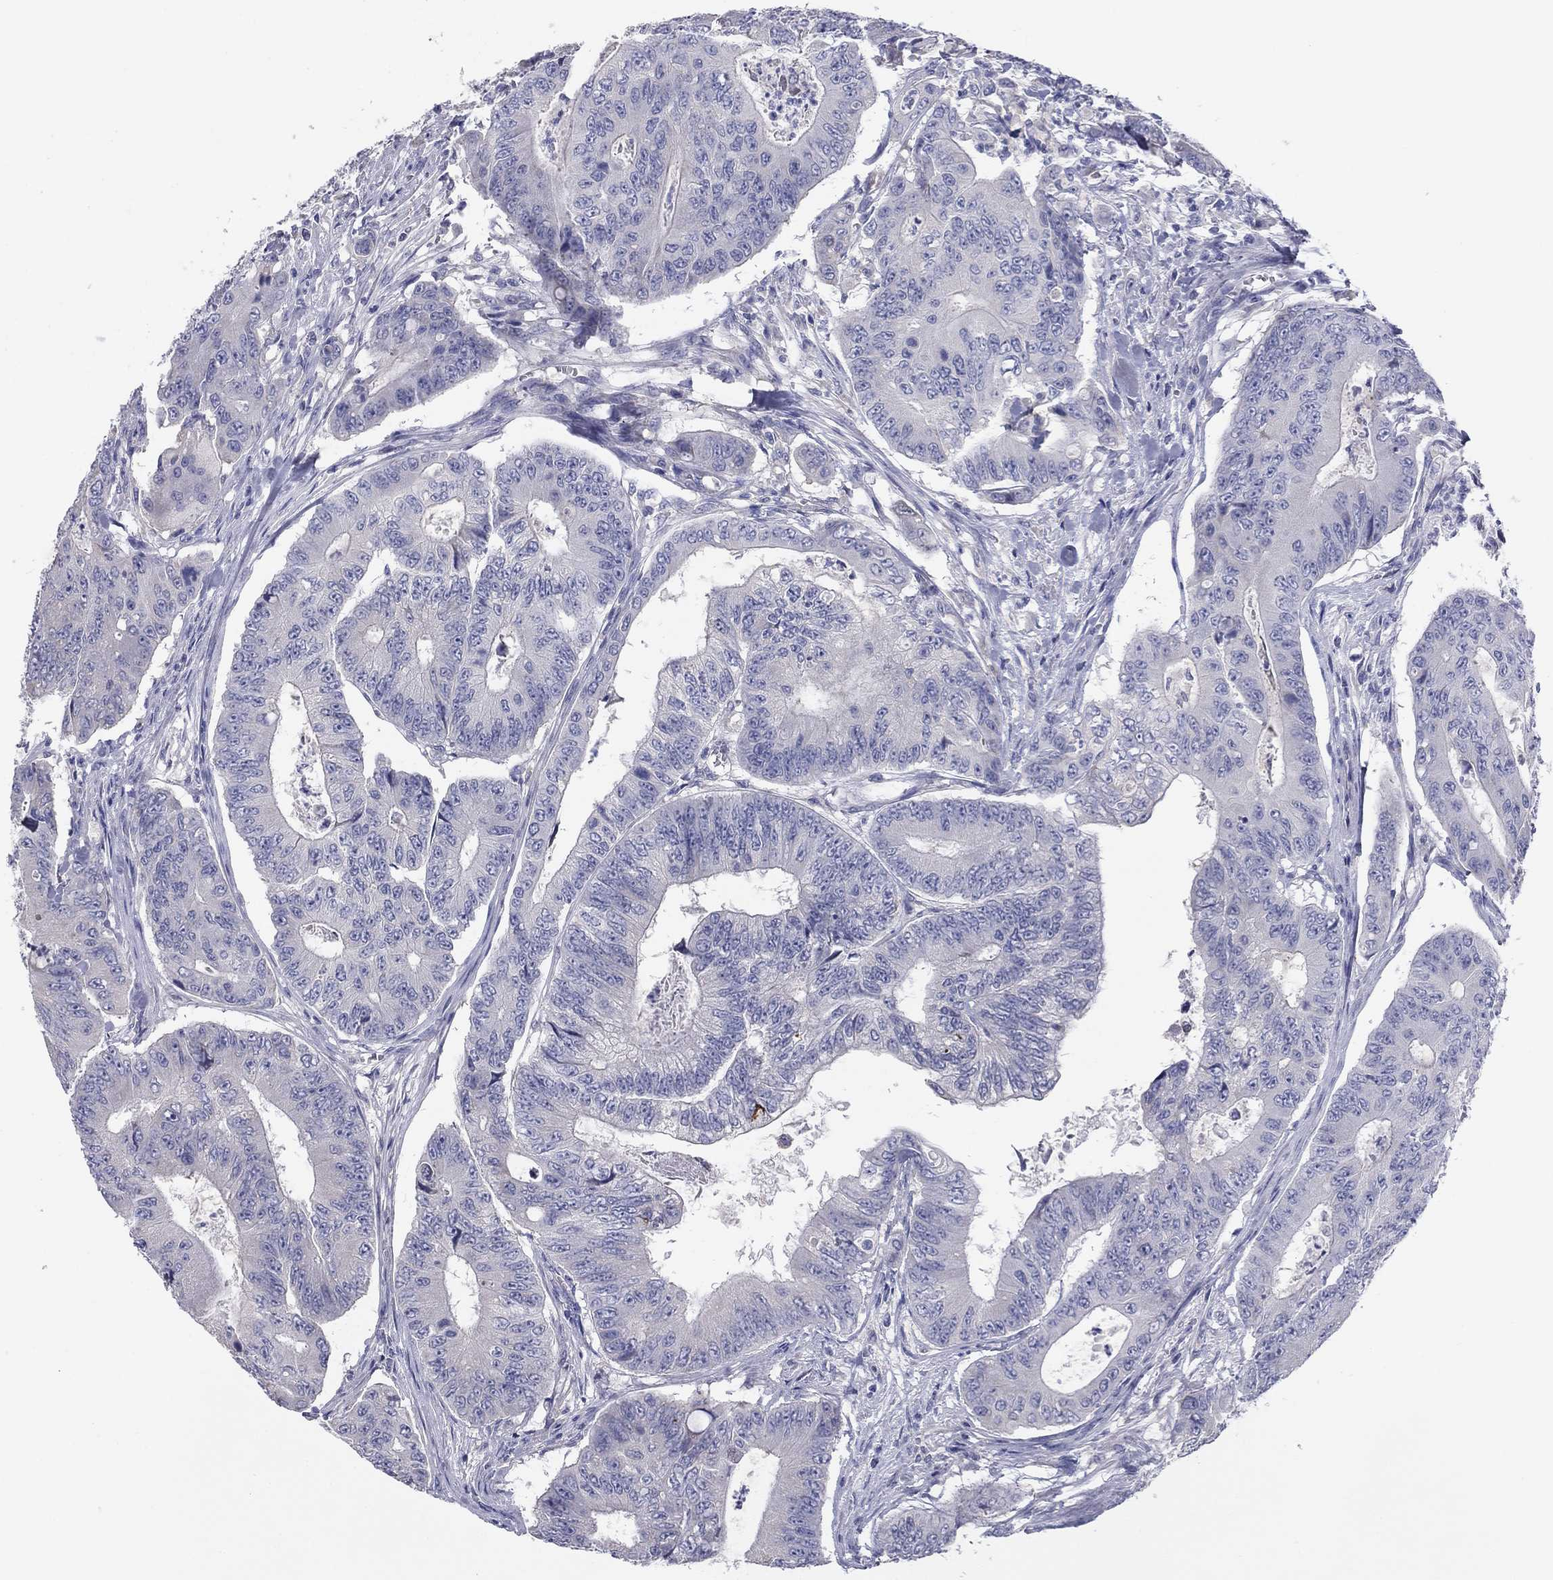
{"staining": {"intensity": "negative", "quantity": "none", "location": "none"}, "tissue": "colorectal cancer", "cell_type": "Tumor cells", "image_type": "cancer", "snomed": [{"axis": "morphology", "description": "Adenocarcinoma, NOS"}, {"axis": "topography", "description": "Colon"}], "caption": "DAB (3,3'-diaminobenzidine) immunohistochemical staining of human colorectal cancer reveals no significant positivity in tumor cells.", "gene": "GRK7", "patient": {"sex": "female", "age": 48}}